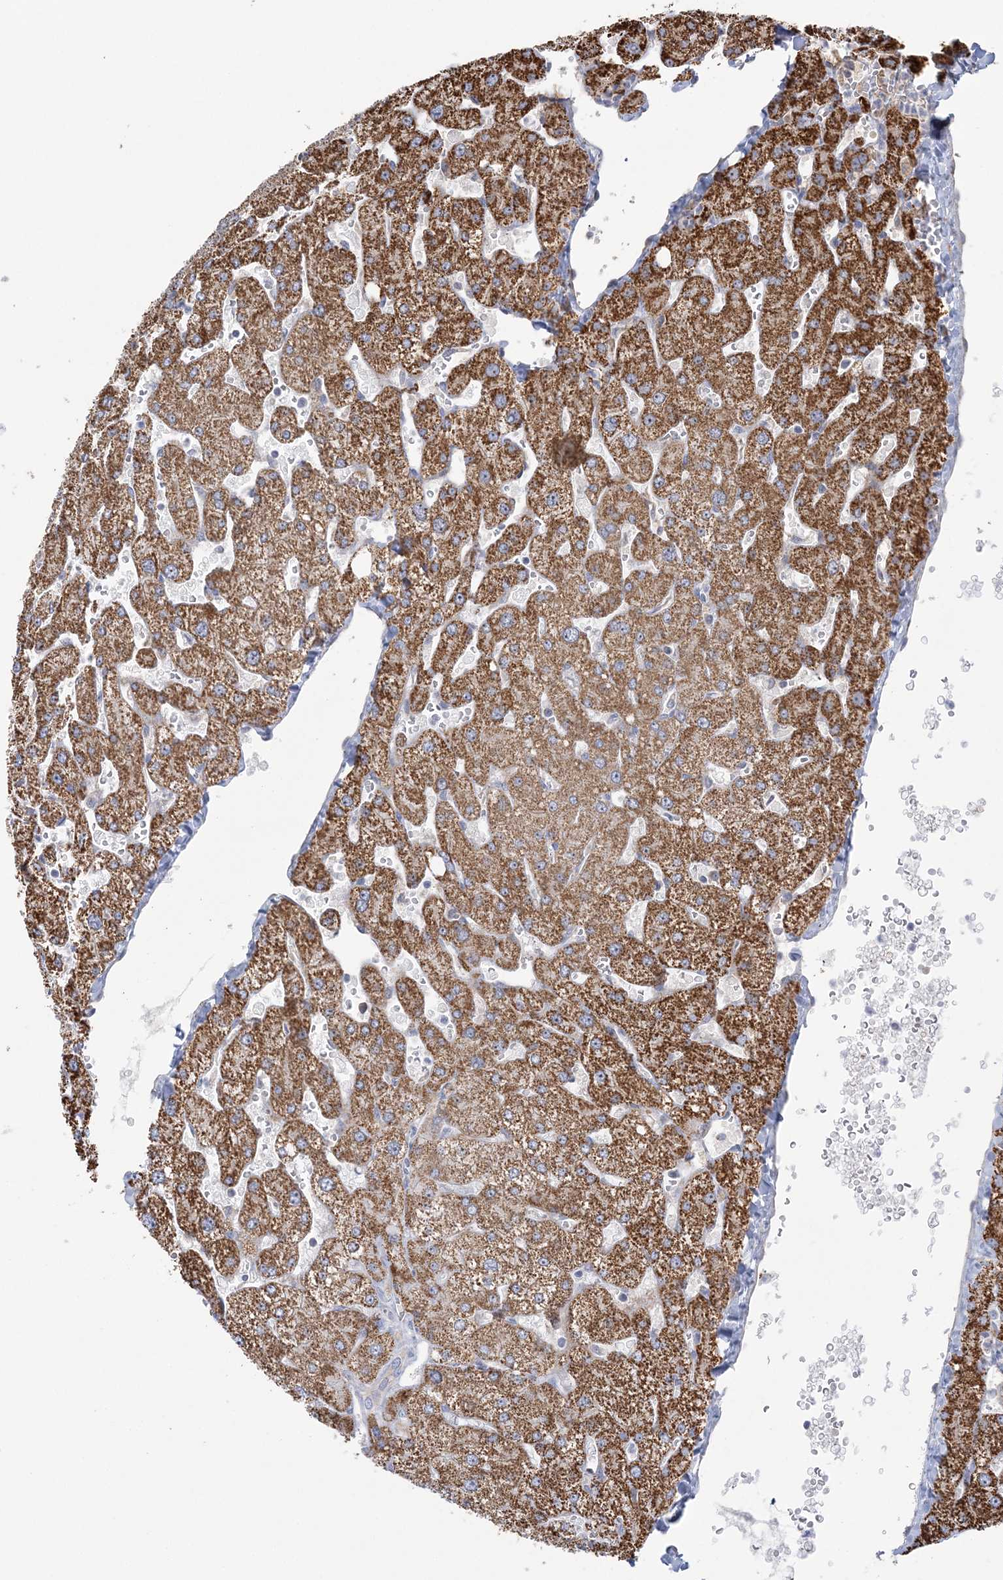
{"staining": {"intensity": "negative", "quantity": "none", "location": "none"}, "tissue": "liver", "cell_type": "Cholangiocytes", "image_type": "normal", "snomed": [{"axis": "morphology", "description": "Normal tissue, NOS"}, {"axis": "topography", "description": "Liver"}], "caption": "A high-resolution image shows immunohistochemistry staining of normal liver, which displays no significant staining in cholangiocytes.", "gene": "MMADHC", "patient": {"sex": "male", "age": 55}}